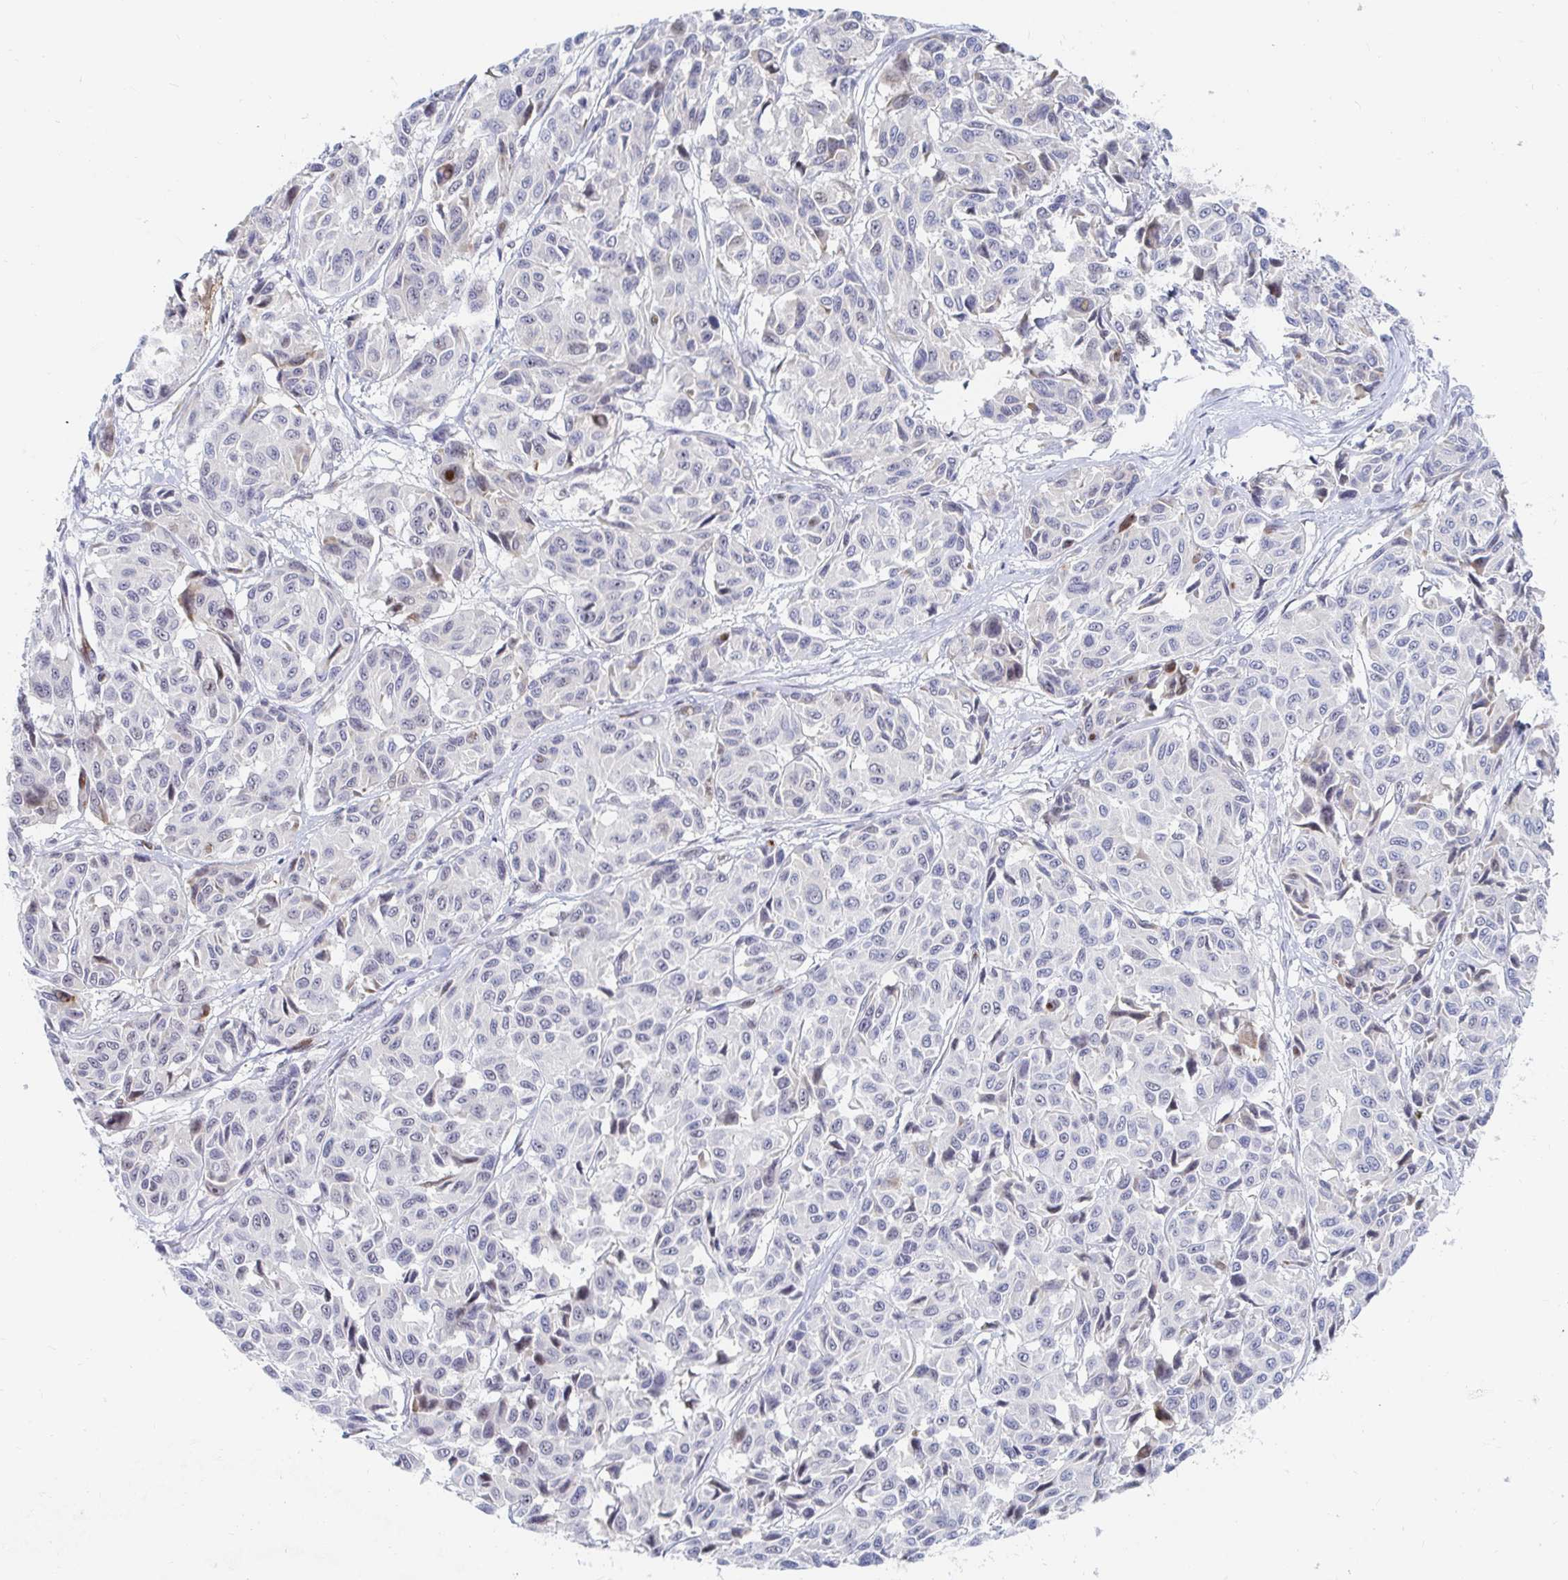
{"staining": {"intensity": "negative", "quantity": "none", "location": "none"}, "tissue": "melanoma", "cell_type": "Tumor cells", "image_type": "cancer", "snomed": [{"axis": "morphology", "description": "Malignant melanoma, NOS"}, {"axis": "topography", "description": "Skin"}], "caption": "IHC image of human melanoma stained for a protein (brown), which demonstrates no positivity in tumor cells. Brightfield microscopy of immunohistochemistry stained with DAB (brown) and hematoxylin (blue), captured at high magnification.", "gene": "COL28A1", "patient": {"sex": "female", "age": 66}}